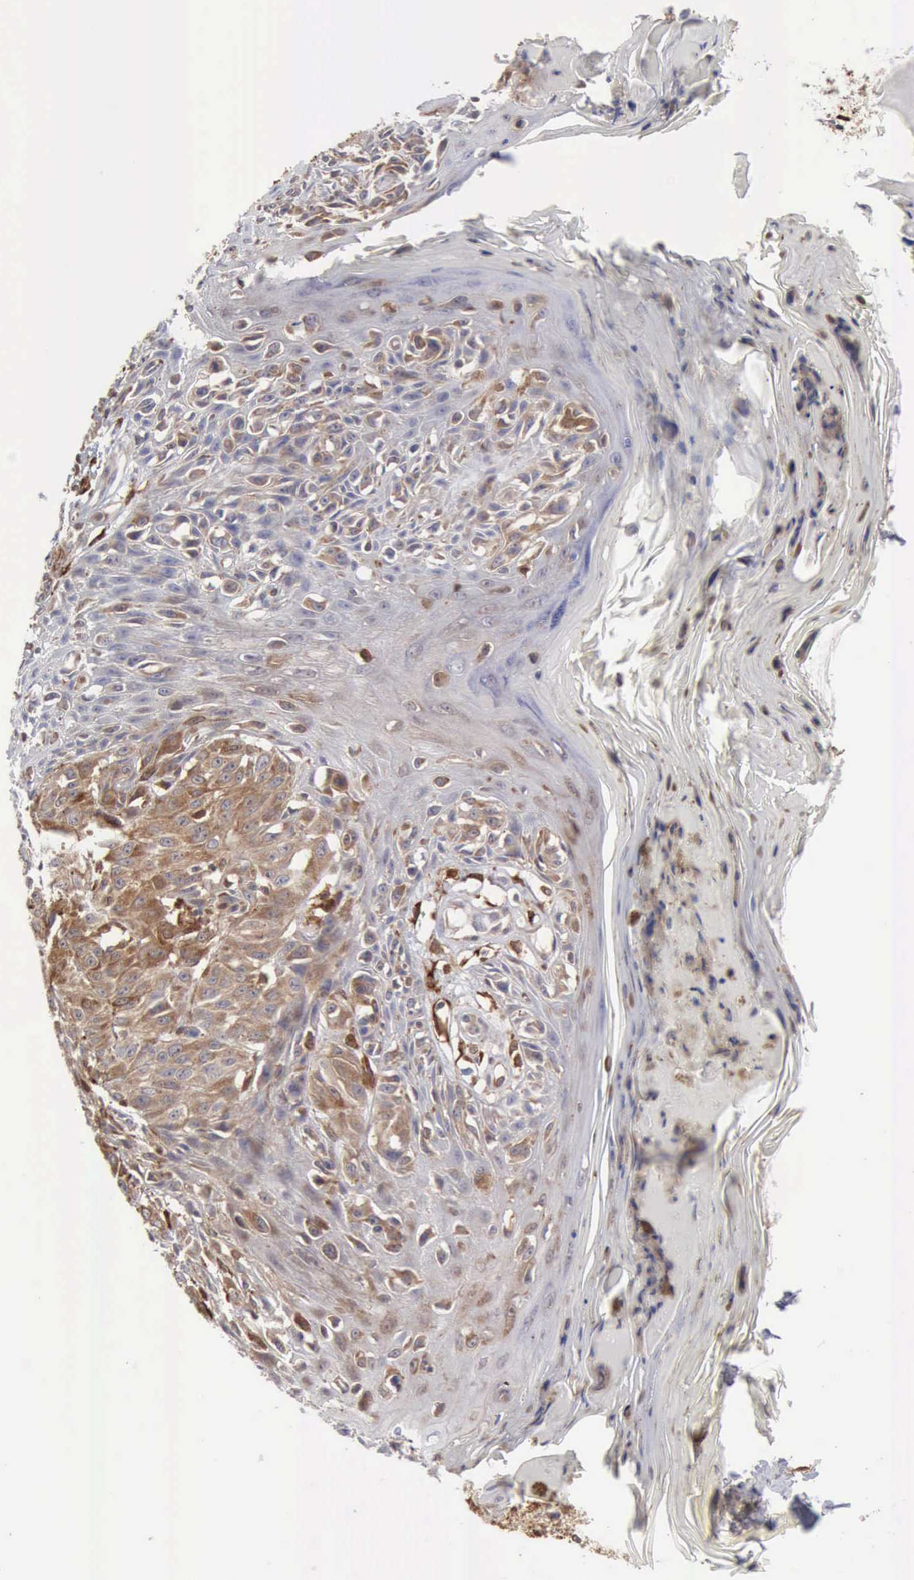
{"staining": {"intensity": "moderate", "quantity": ">75%", "location": "cytoplasmic/membranous"}, "tissue": "melanoma", "cell_type": "Tumor cells", "image_type": "cancer", "snomed": [{"axis": "morphology", "description": "Malignant melanoma, NOS"}, {"axis": "topography", "description": "Skin"}], "caption": "Melanoma stained with DAB (3,3'-diaminobenzidine) immunohistochemistry displays medium levels of moderate cytoplasmic/membranous staining in about >75% of tumor cells. The protein is shown in brown color, while the nuclei are stained blue.", "gene": "APOL2", "patient": {"sex": "female", "age": 77}}